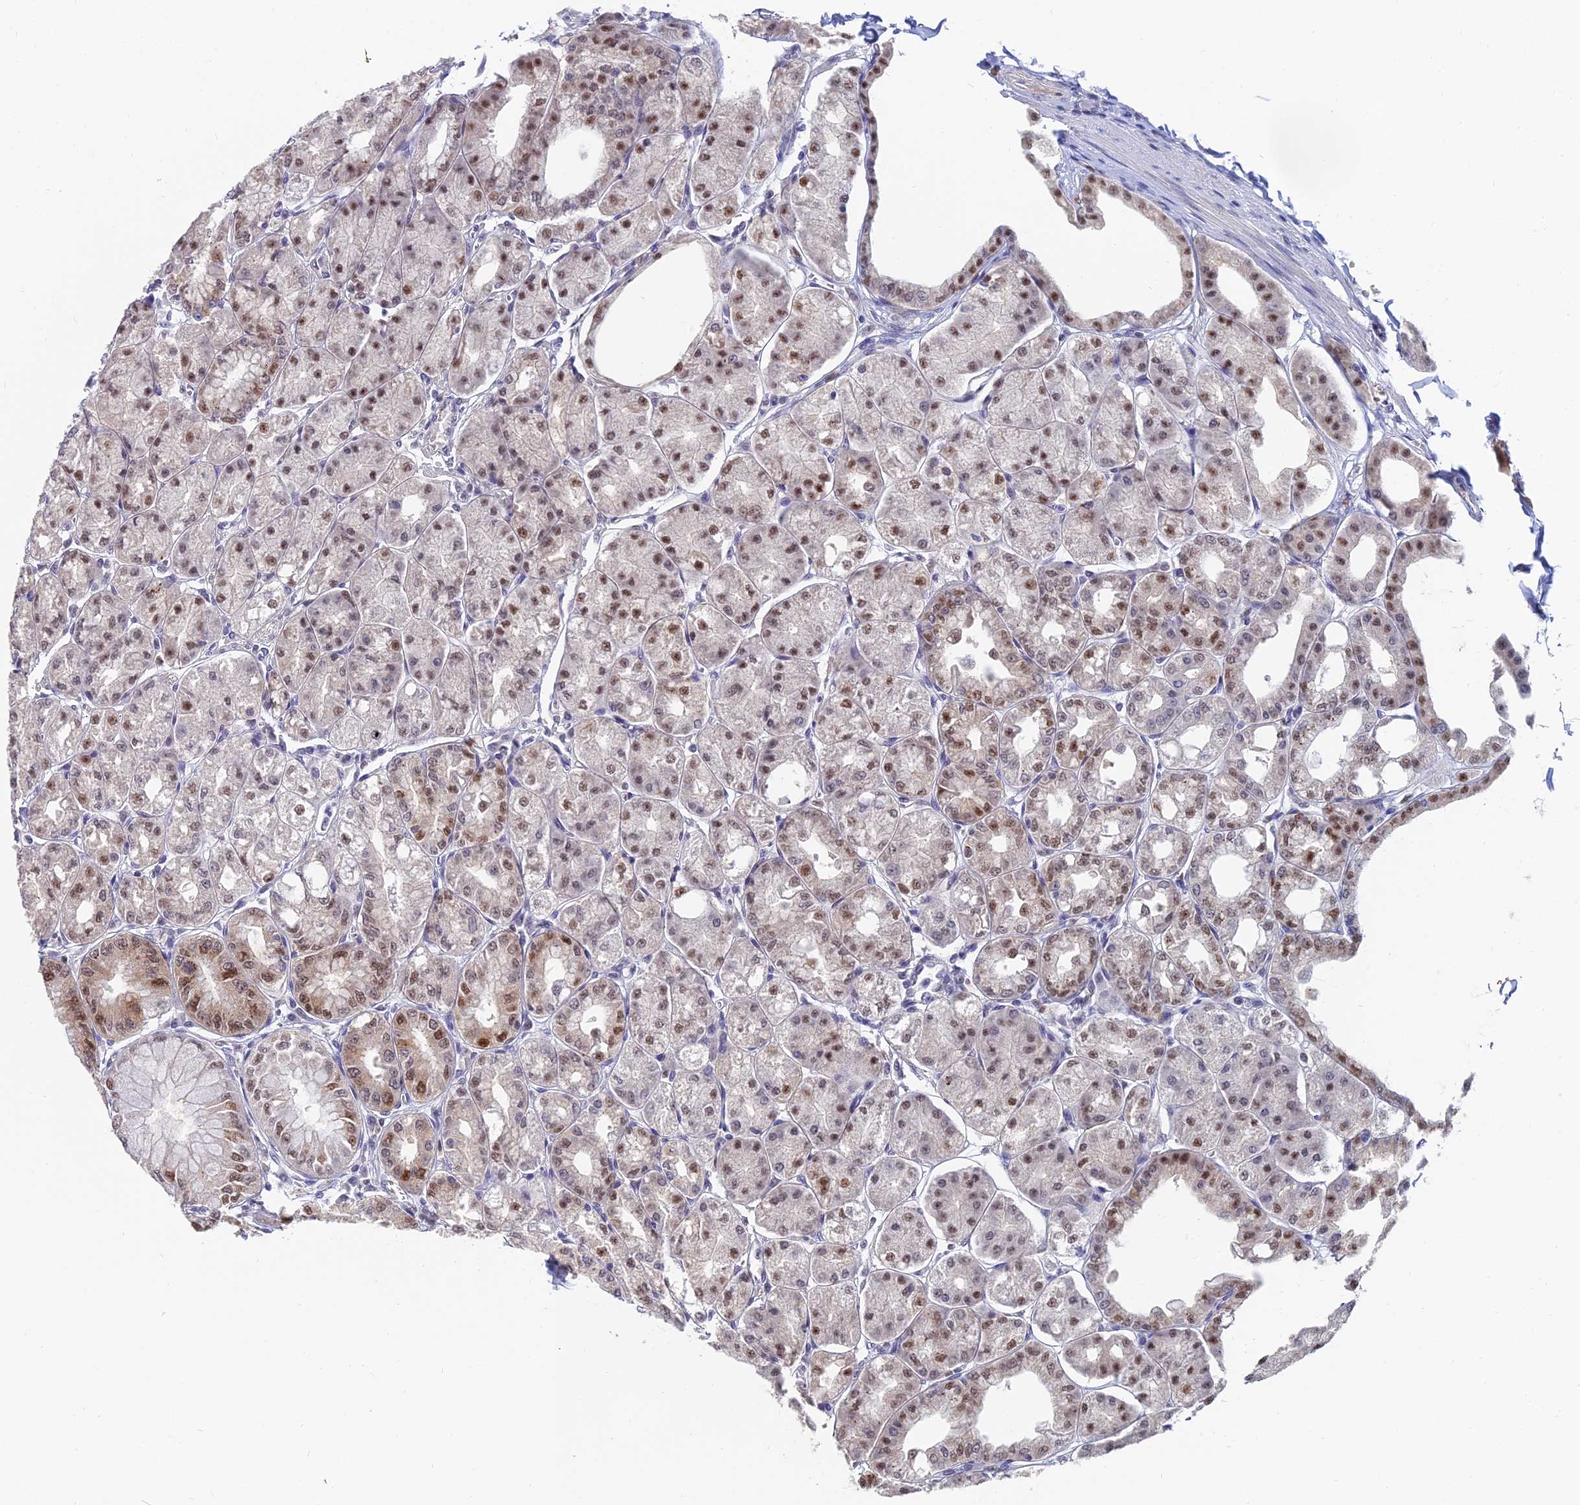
{"staining": {"intensity": "strong", "quantity": ">75%", "location": "cytoplasmic/membranous,nuclear"}, "tissue": "stomach", "cell_type": "Glandular cells", "image_type": "normal", "snomed": [{"axis": "morphology", "description": "Normal tissue, NOS"}, {"axis": "topography", "description": "Stomach, lower"}], "caption": "Brown immunohistochemical staining in benign stomach shows strong cytoplasmic/membranous,nuclear staining in about >75% of glandular cells. Nuclei are stained in blue.", "gene": "THOC3", "patient": {"sex": "male", "age": 71}}